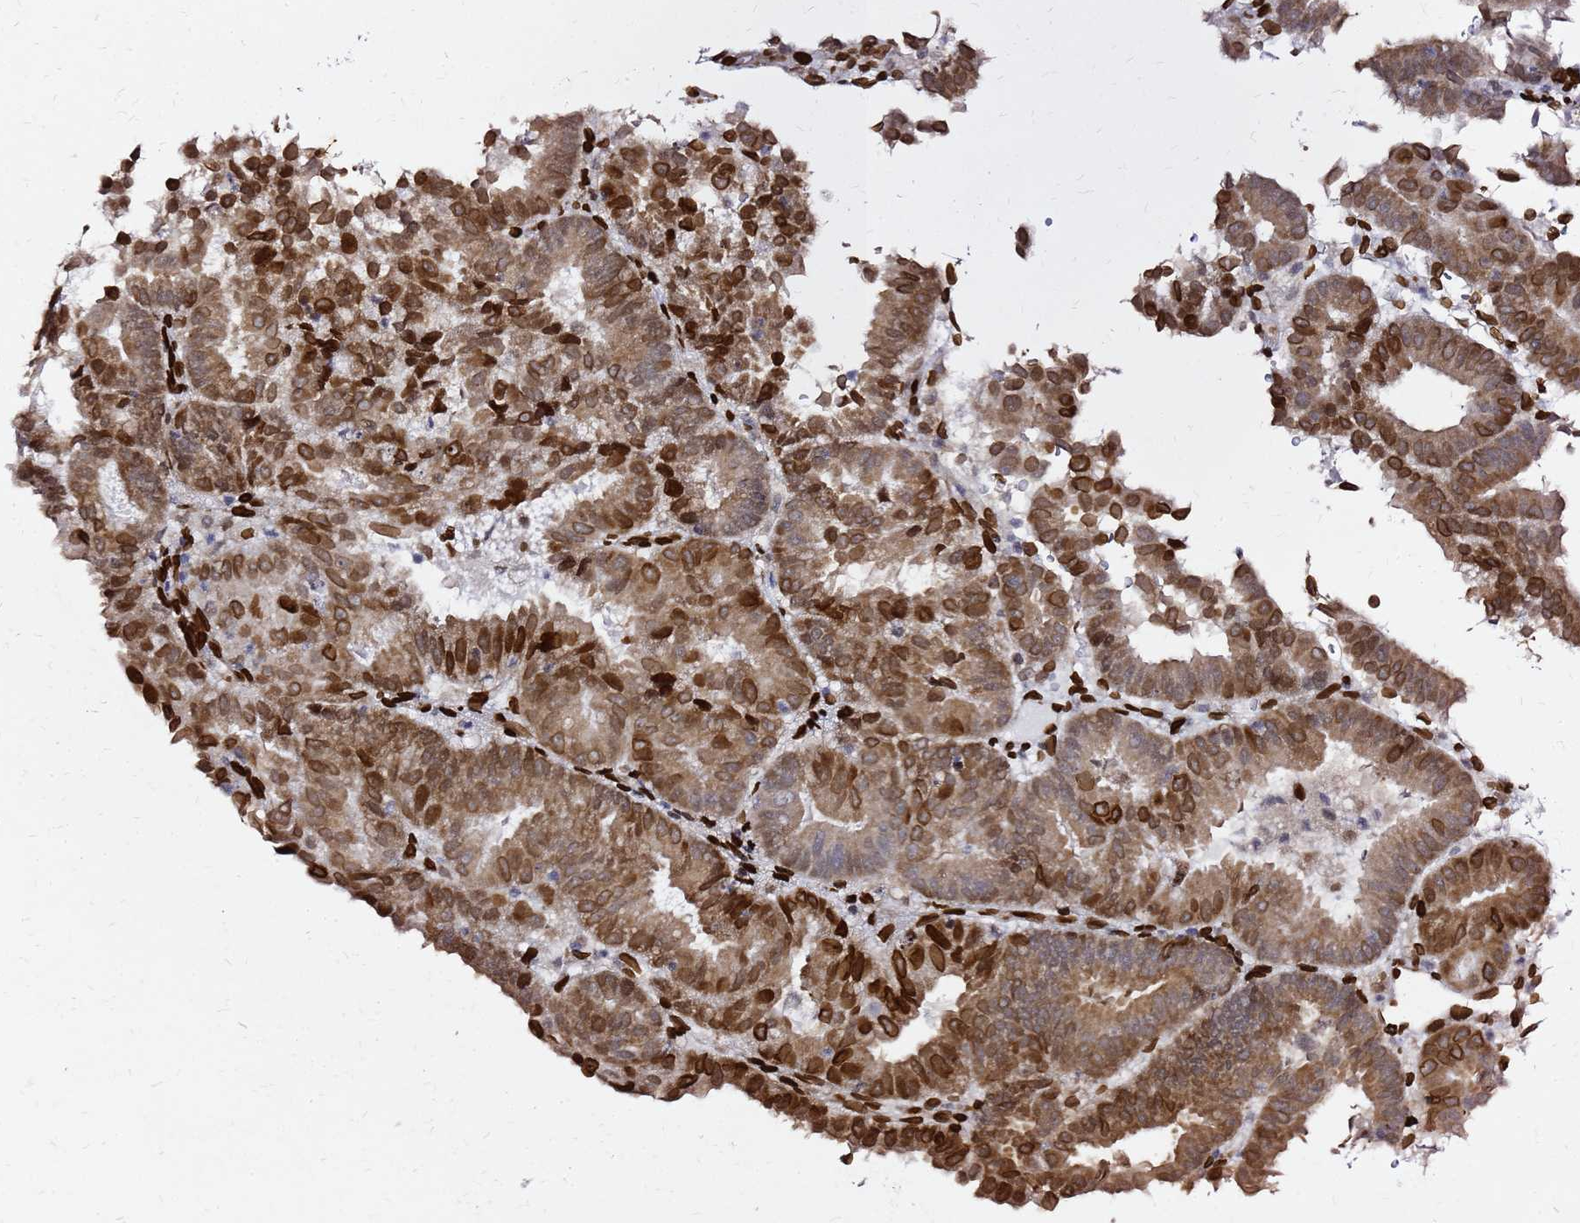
{"staining": {"intensity": "strong", "quantity": ">75%", "location": "cytoplasmic/membranous,nuclear"}, "tissue": "endometrial cancer", "cell_type": "Tumor cells", "image_type": "cancer", "snomed": [{"axis": "morphology", "description": "Adenocarcinoma, NOS"}, {"axis": "topography", "description": "Endometrium"}], "caption": "Immunohistochemistry (IHC) (DAB (3,3'-diaminobenzidine)) staining of adenocarcinoma (endometrial) reveals strong cytoplasmic/membranous and nuclear protein positivity in about >75% of tumor cells.", "gene": "C6orf141", "patient": {"sex": "female", "age": 70}}